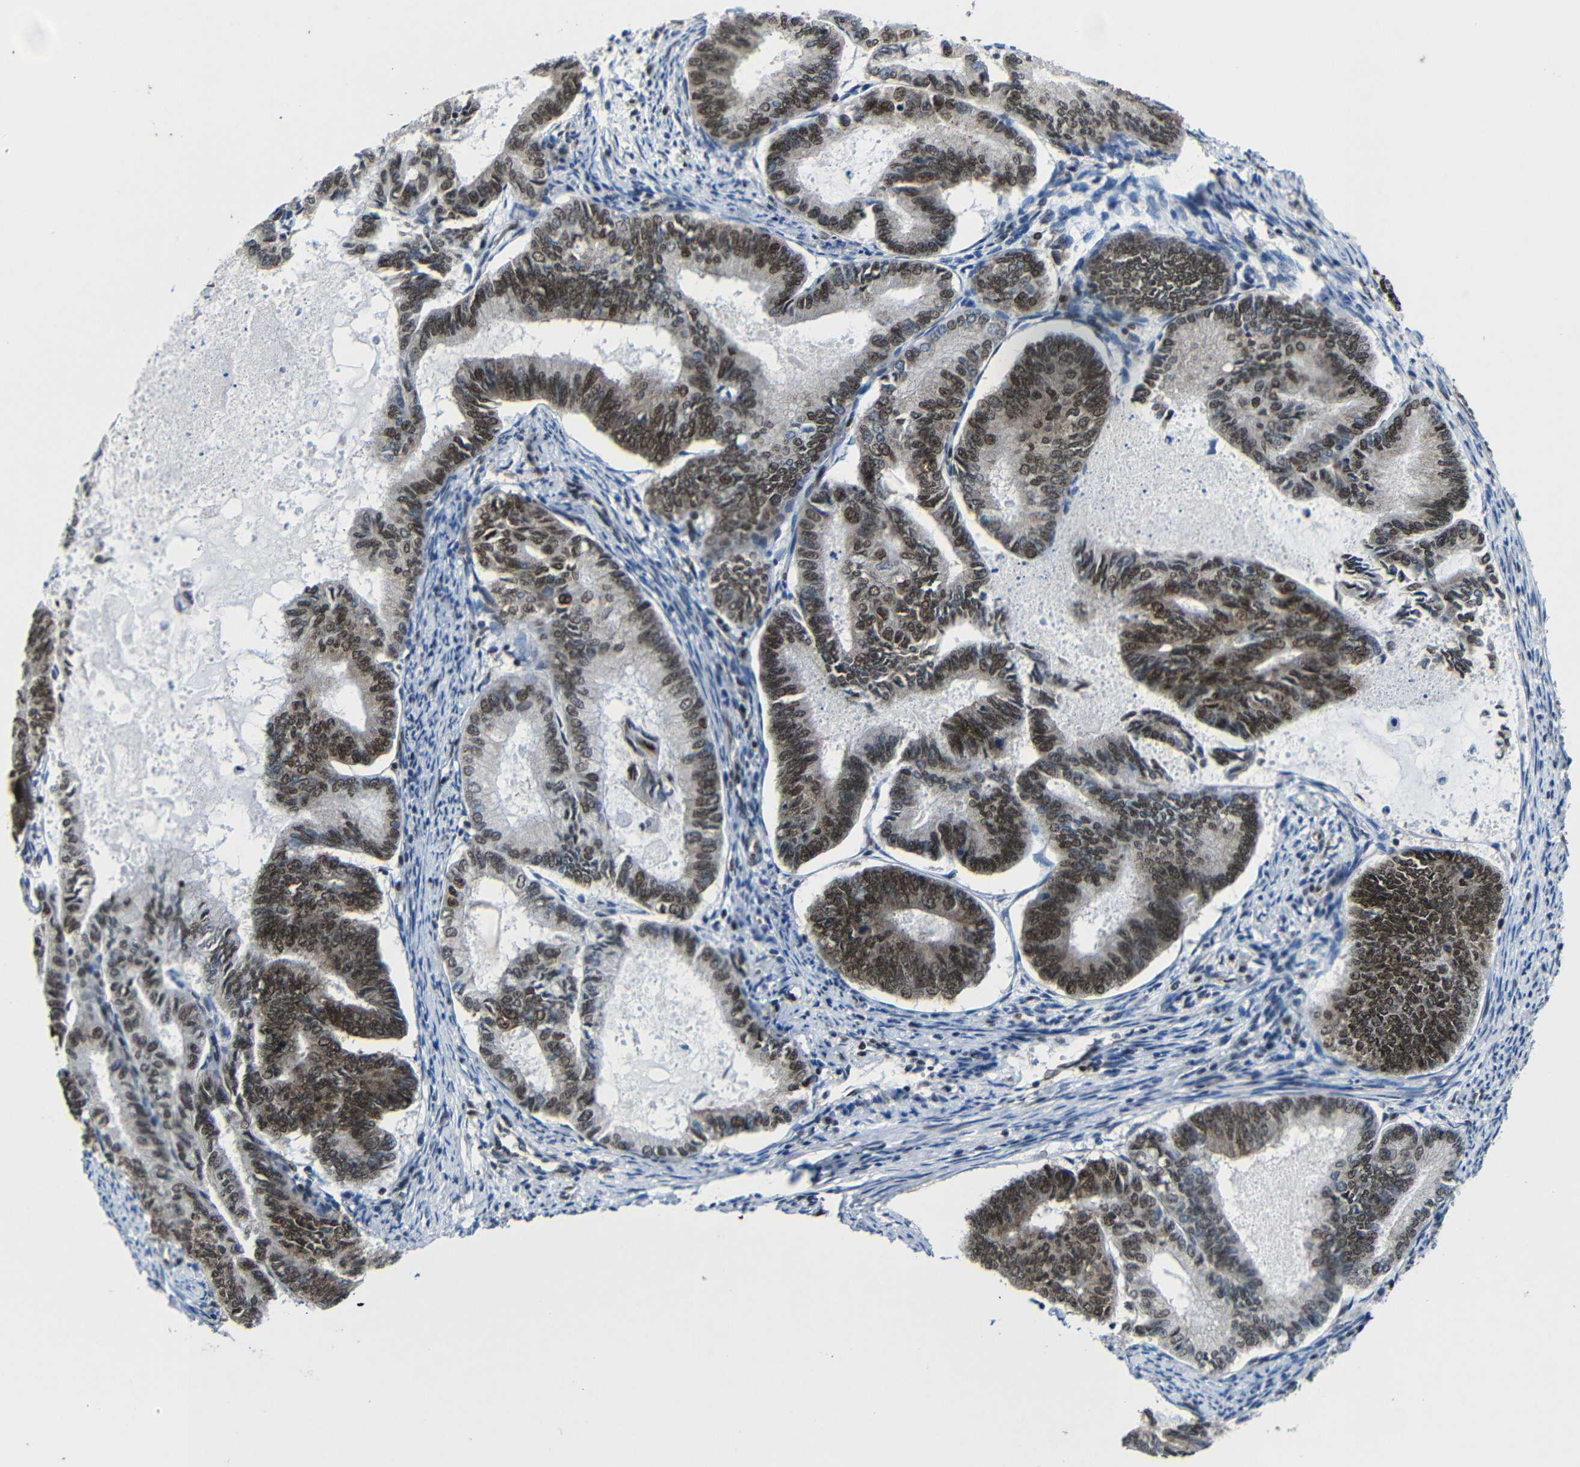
{"staining": {"intensity": "moderate", "quantity": ">75%", "location": "nuclear"}, "tissue": "endometrial cancer", "cell_type": "Tumor cells", "image_type": "cancer", "snomed": [{"axis": "morphology", "description": "Adenocarcinoma, NOS"}, {"axis": "topography", "description": "Endometrium"}], "caption": "This is an image of immunohistochemistry staining of endometrial adenocarcinoma, which shows moderate expression in the nuclear of tumor cells.", "gene": "PTBP1", "patient": {"sex": "female", "age": 86}}